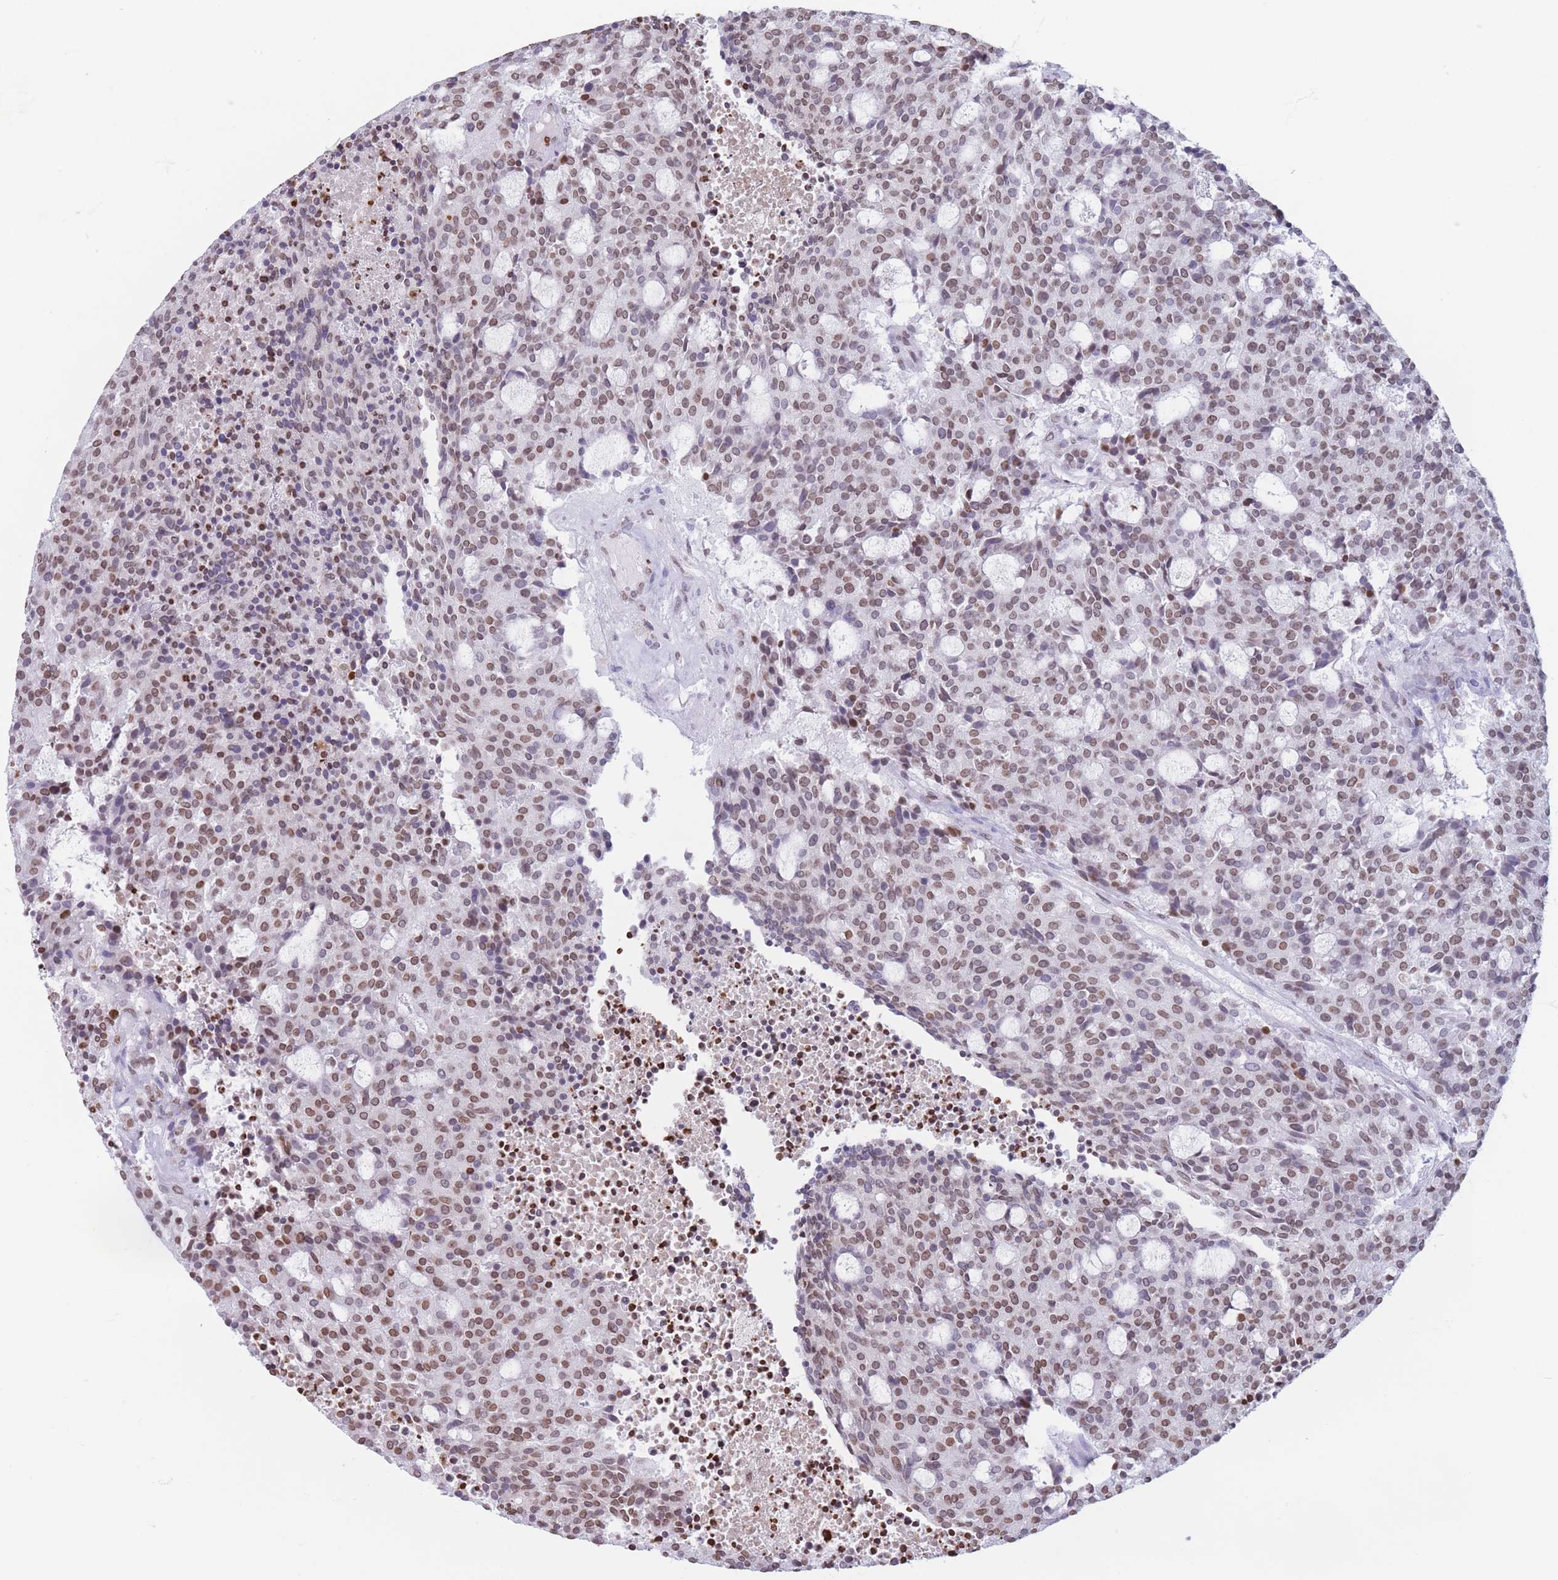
{"staining": {"intensity": "moderate", "quantity": ">75%", "location": "nuclear"}, "tissue": "carcinoid", "cell_type": "Tumor cells", "image_type": "cancer", "snomed": [{"axis": "morphology", "description": "Carcinoid, malignant, NOS"}, {"axis": "topography", "description": "Pancreas"}], "caption": "Immunohistochemistry photomicrograph of carcinoid (malignant) stained for a protein (brown), which reveals medium levels of moderate nuclear staining in about >75% of tumor cells.", "gene": "RYK", "patient": {"sex": "female", "age": 54}}